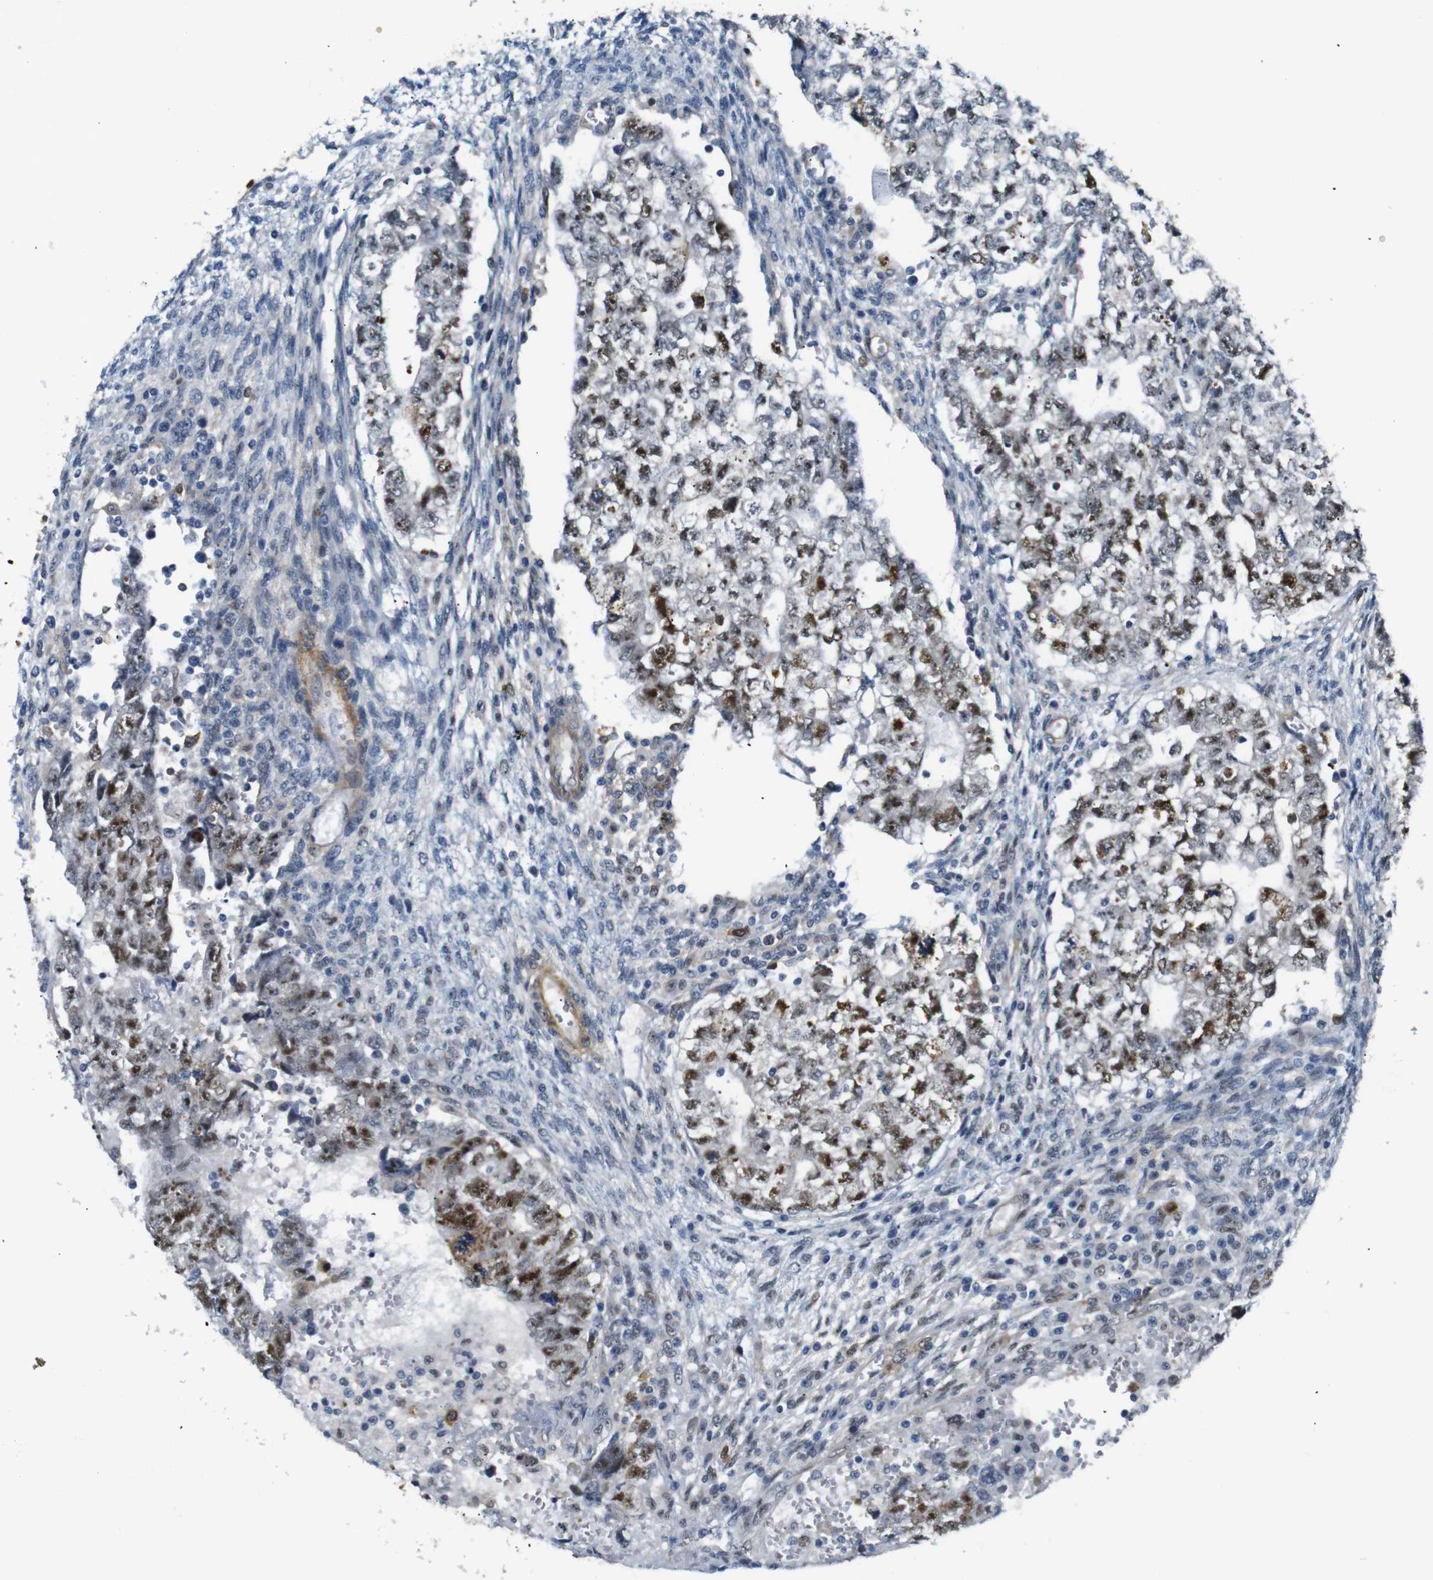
{"staining": {"intensity": "moderate", "quantity": "25%-75%", "location": "nuclear"}, "tissue": "testis cancer", "cell_type": "Tumor cells", "image_type": "cancer", "snomed": [{"axis": "morphology", "description": "Seminoma, NOS"}, {"axis": "morphology", "description": "Carcinoma, Embryonal, NOS"}, {"axis": "topography", "description": "Testis"}], "caption": "Testis cancer stained for a protein demonstrates moderate nuclear positivity in tumor cells.", "gene": "PARN", "patient": {"sex": "male", "age": 38}}